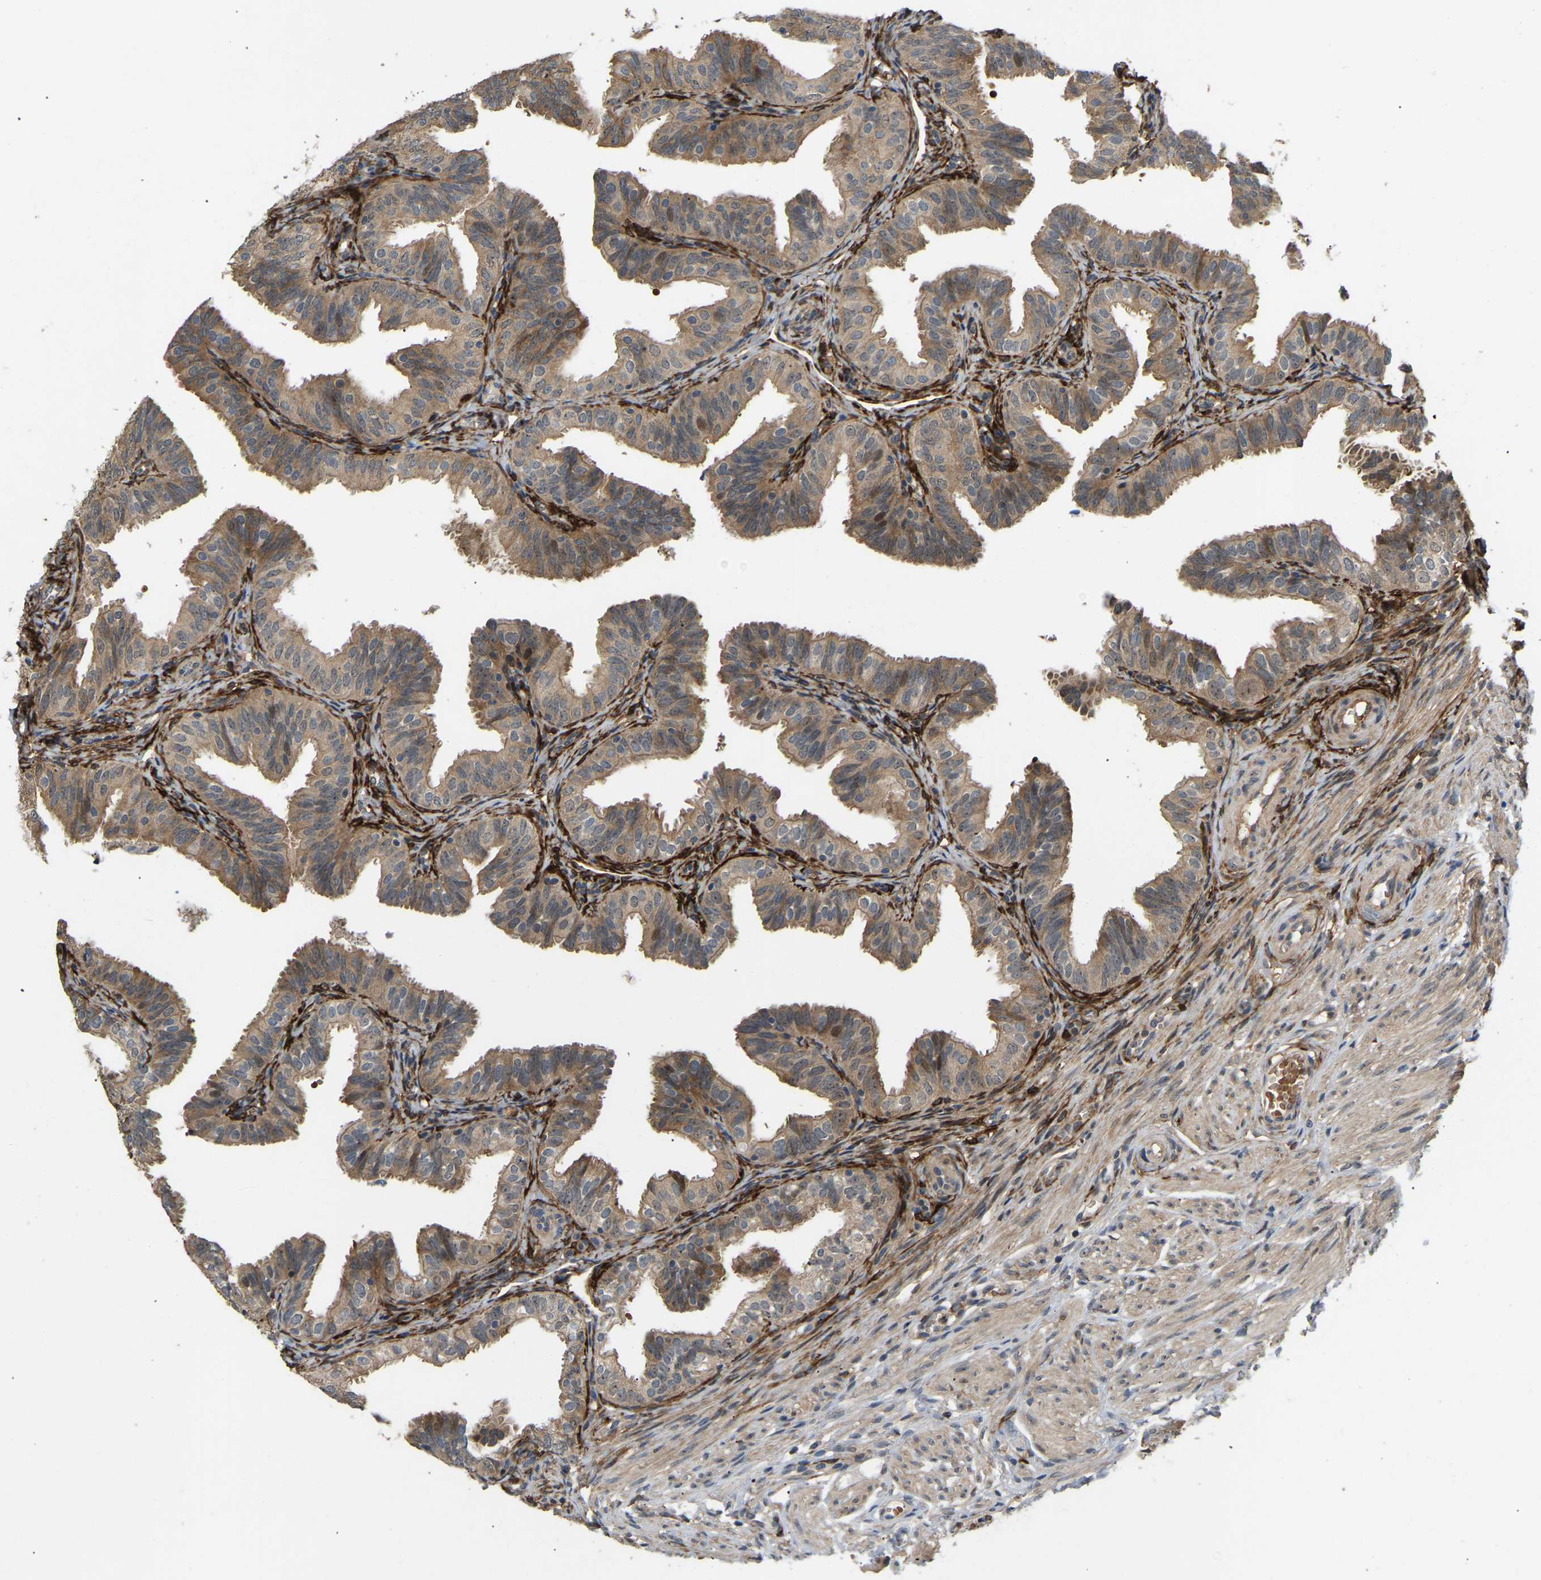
{"staining": {"intensity": "moderate", "quantity": ">75%", "location": "cytoplasmic/membranous"}, "tissue": "fallopian tube", "cell_type": "Glandular cells", "image_type": "normal", "snomed": [{"axis": "morphology", "description": "Normal tissue, NOS"}, {"axis": "topography", "description": "Fallopian tube"}], "caption": "This micrograph shows benign fallopian tube stained with immunohistochemistry (IHC) to label a protein in brown. The cytoplasmic/membranous of glandular cells show moderate positivity for the protein. Nuclei are counter-stained blue.", "gene": "LIMK2", "patient": {"sex": "female", "age": 35}}